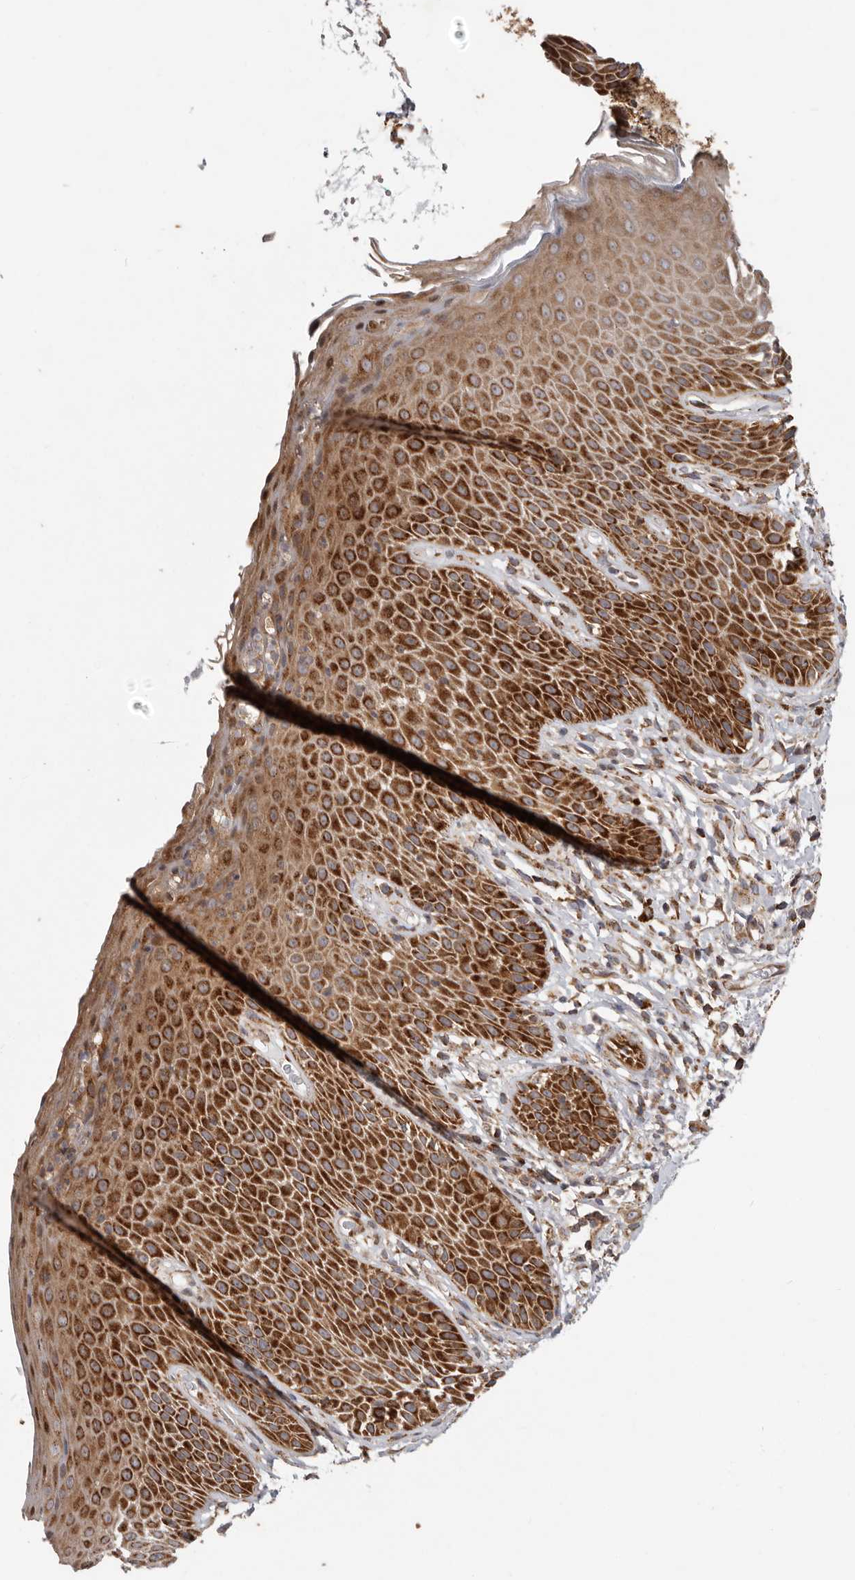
{"staining": {"intensity": "strong", "quantity": ">75%", "location": "cytoplasmic/membranous"}, "tissue": "skin", "cell_type": "Epidermal cells", "image_type": "normal", "snomed": [{"axis": "morphology", "description": "Normal tissue, NOS"}, {"axis": "topography", "description": "Anal"}], "caption": "High-power microscopy captured an immunohistochemistry histopathology image of unremarkable skin, revealing strong cytoplasmic/membranous positivity in approximately >75% of epidermal cells.", "gene": "MRPS10", "patient": {"sex": "male", "age": 74}}